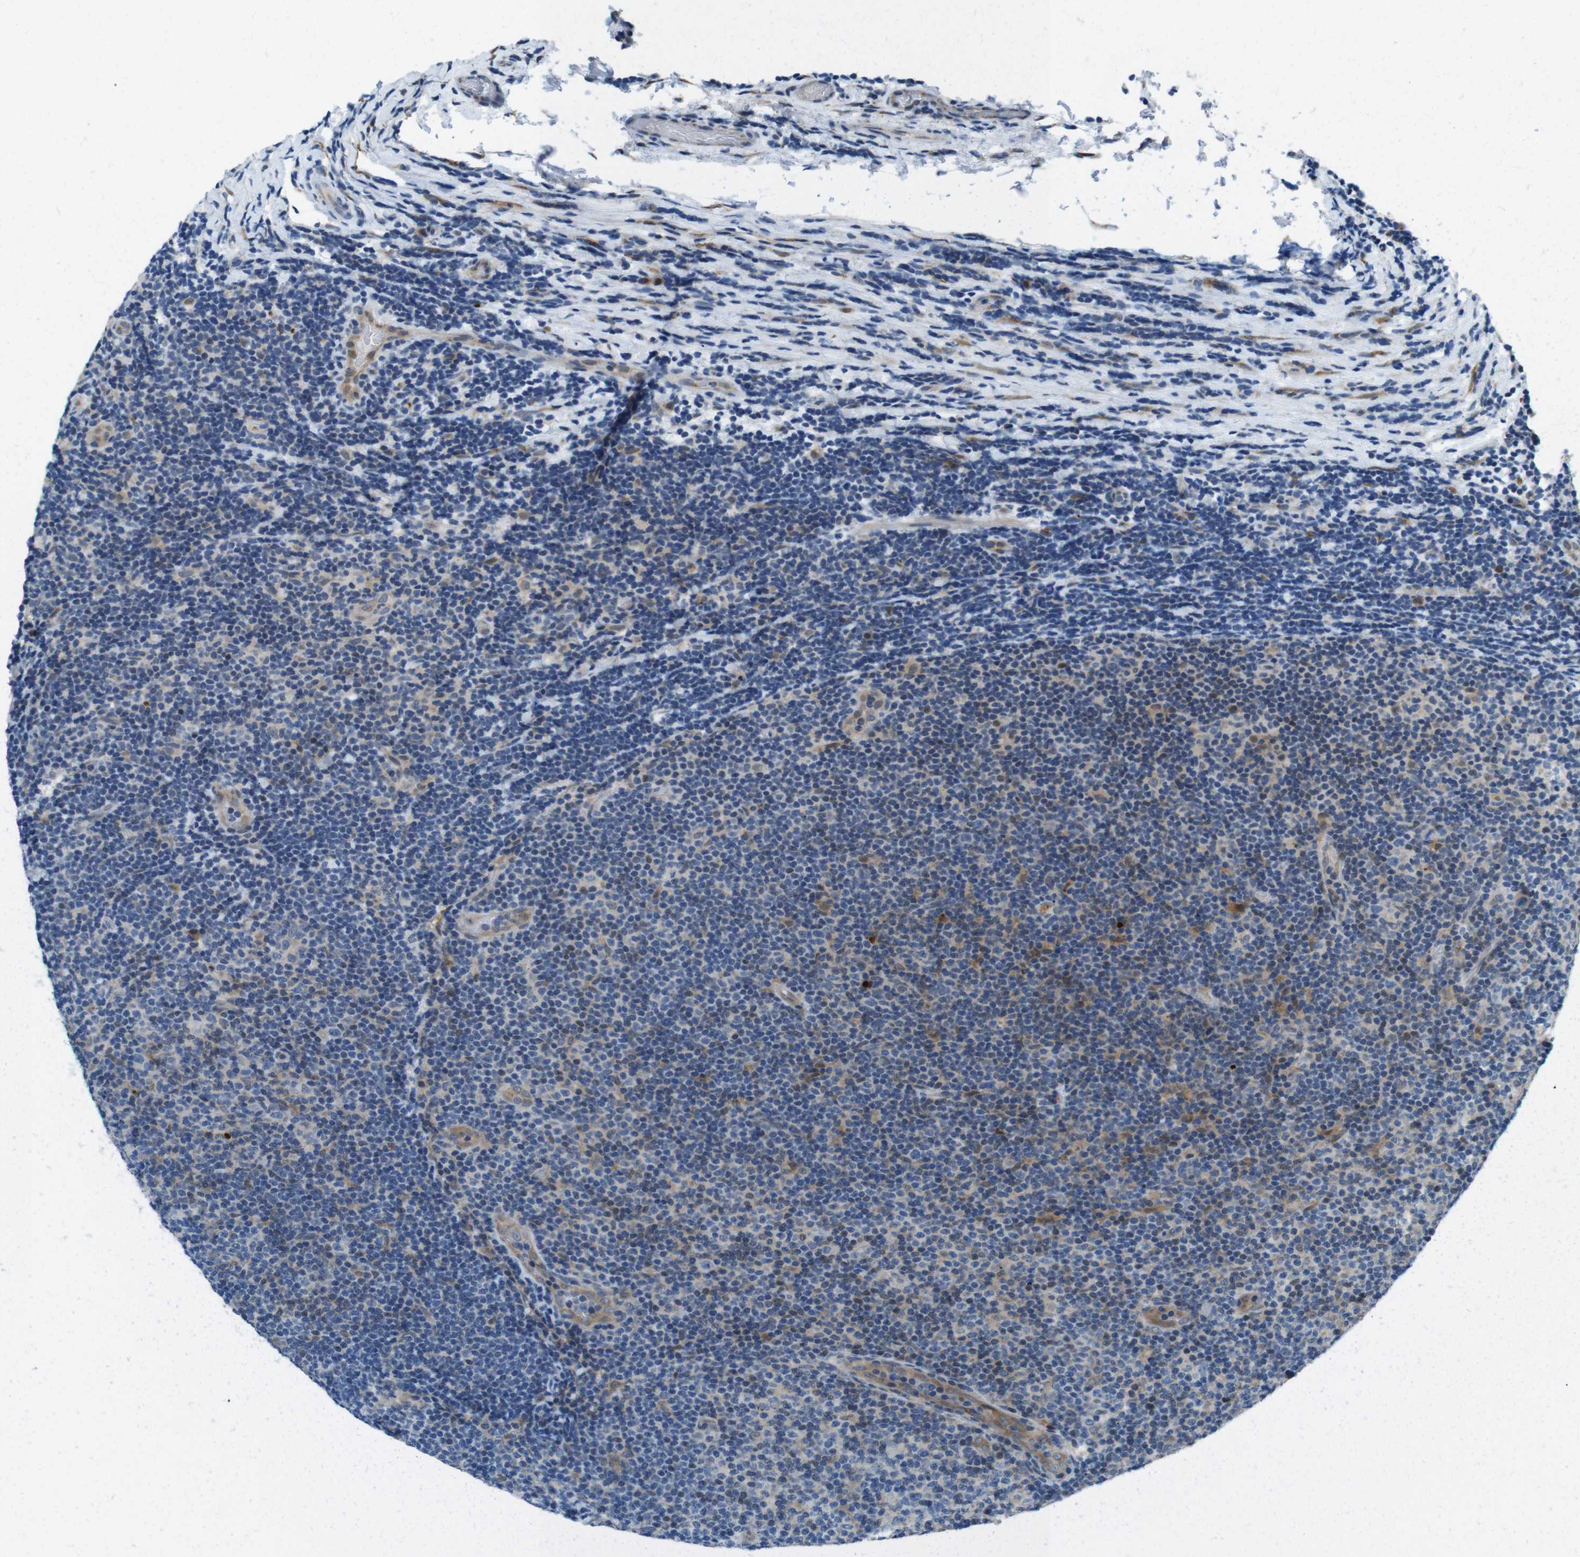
{"staining": {"intensity": "moderate", "quantity": "<25%", "location": "cytoplasmic/membranous"}, "tissue": "lymphoma", "cell_type": "Tumor cells", "image_type": "cancer", "snomed": [{"axis": "morphology", "description": "Malignant lymphoma, non-Hodgkin's type, Low grade"}, {"axis": "topography", "description": "Lymph node"}], "caption": "A brown stain labels moderate cytoplasmic/membranous positivity of a protein in human lymphoma tumor cells.", "gene": "LRP5", "patient": {"sex": "male", "age": 83}}